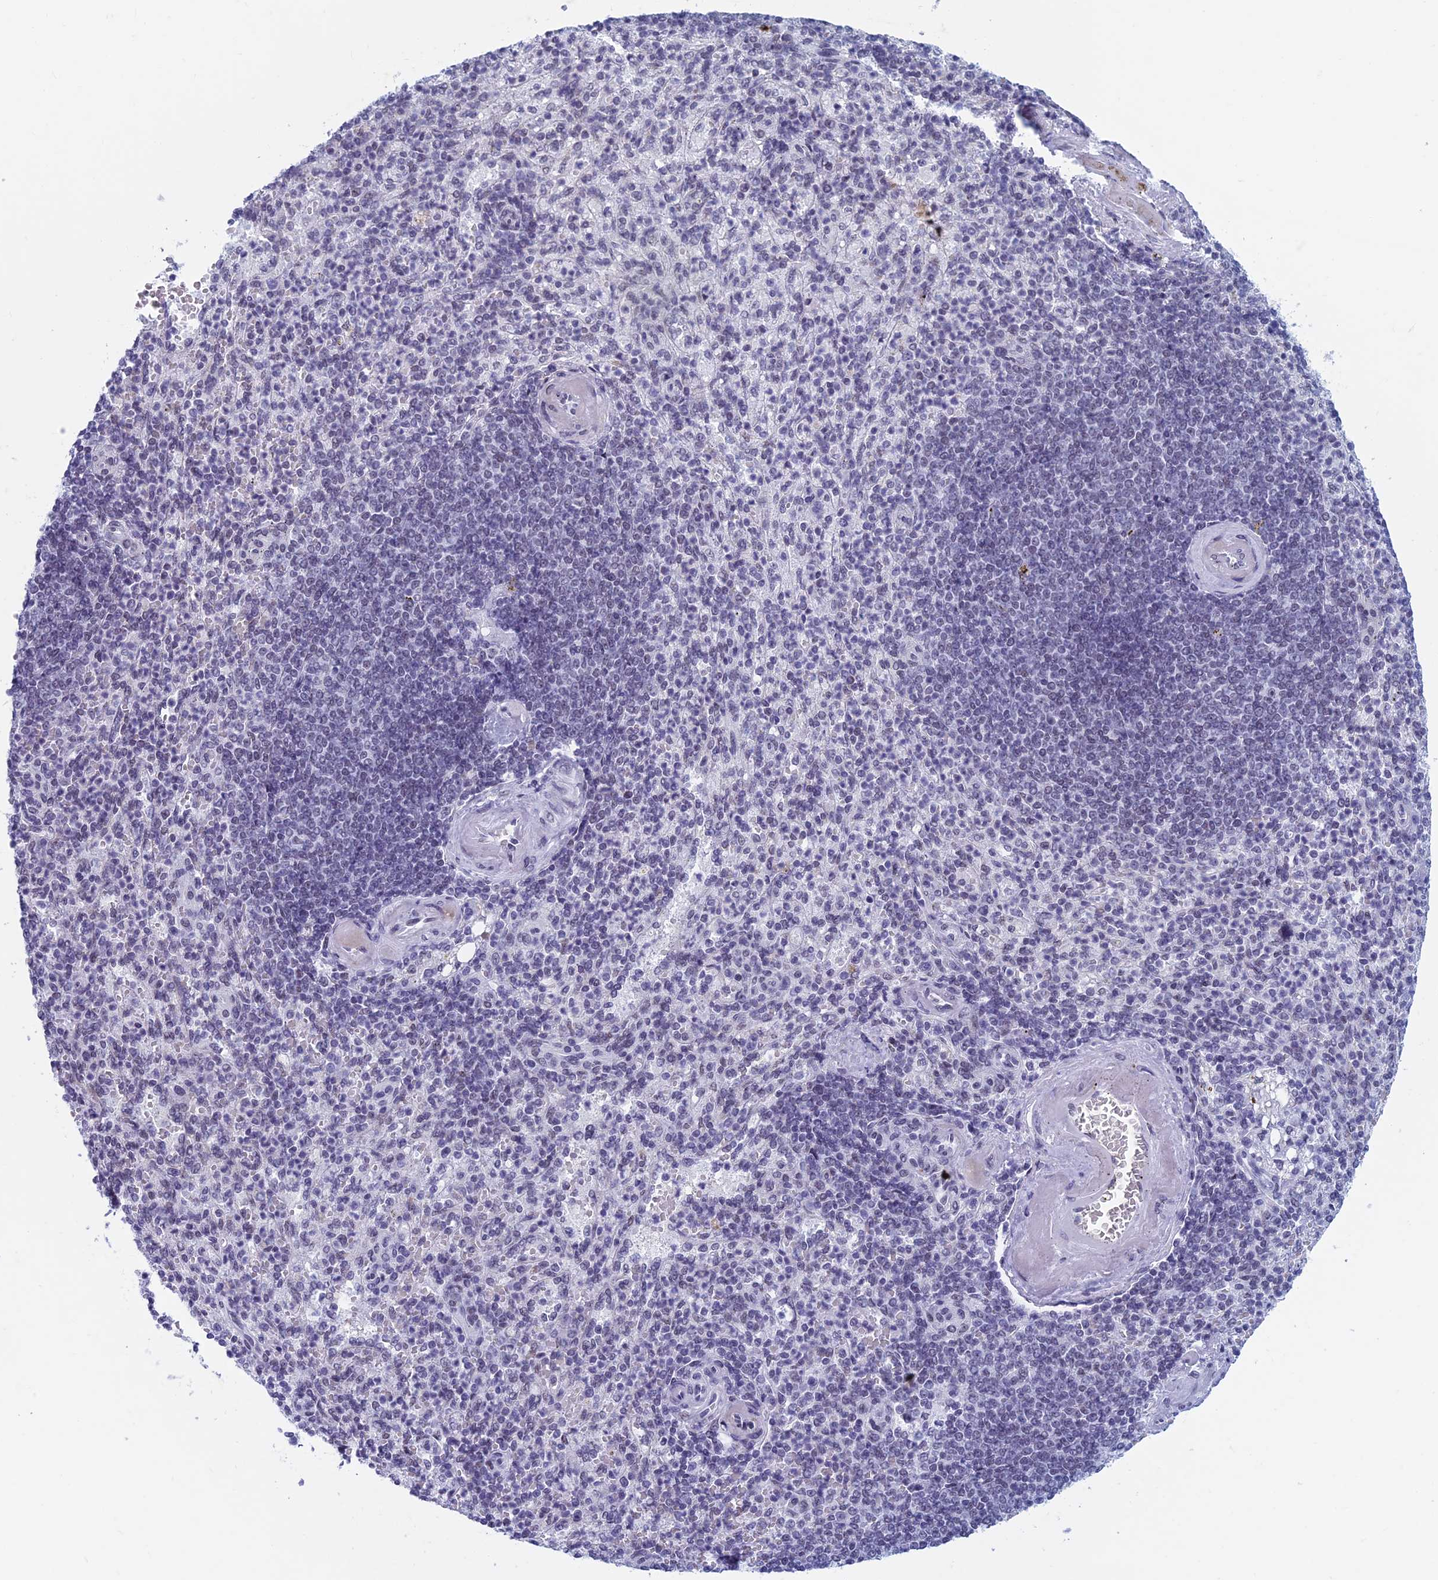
{"staining": {"intensity": "negative", "quantity": "none", "location": "none"}, "tissue": "spleen", "cell_type": "Cells in red pulp", "image_type": "normal", "snomed": [{"axis": "morphology", "description": "Normal tissue, NOS"}, {"axis": "topography", "description": "Spleen"}], "caption": "Immunohistochemical staining of normal spleen demonstrates no significant expression in cells in red pulp. Brightfield microscopy of IHC stained with DAB (3,3'-diaminobenzidine) (brown) and hematoxylin (blue), captured at high magnification.", "gene": "ASH2L", "patient": {"sex": "female", "age": 74}}